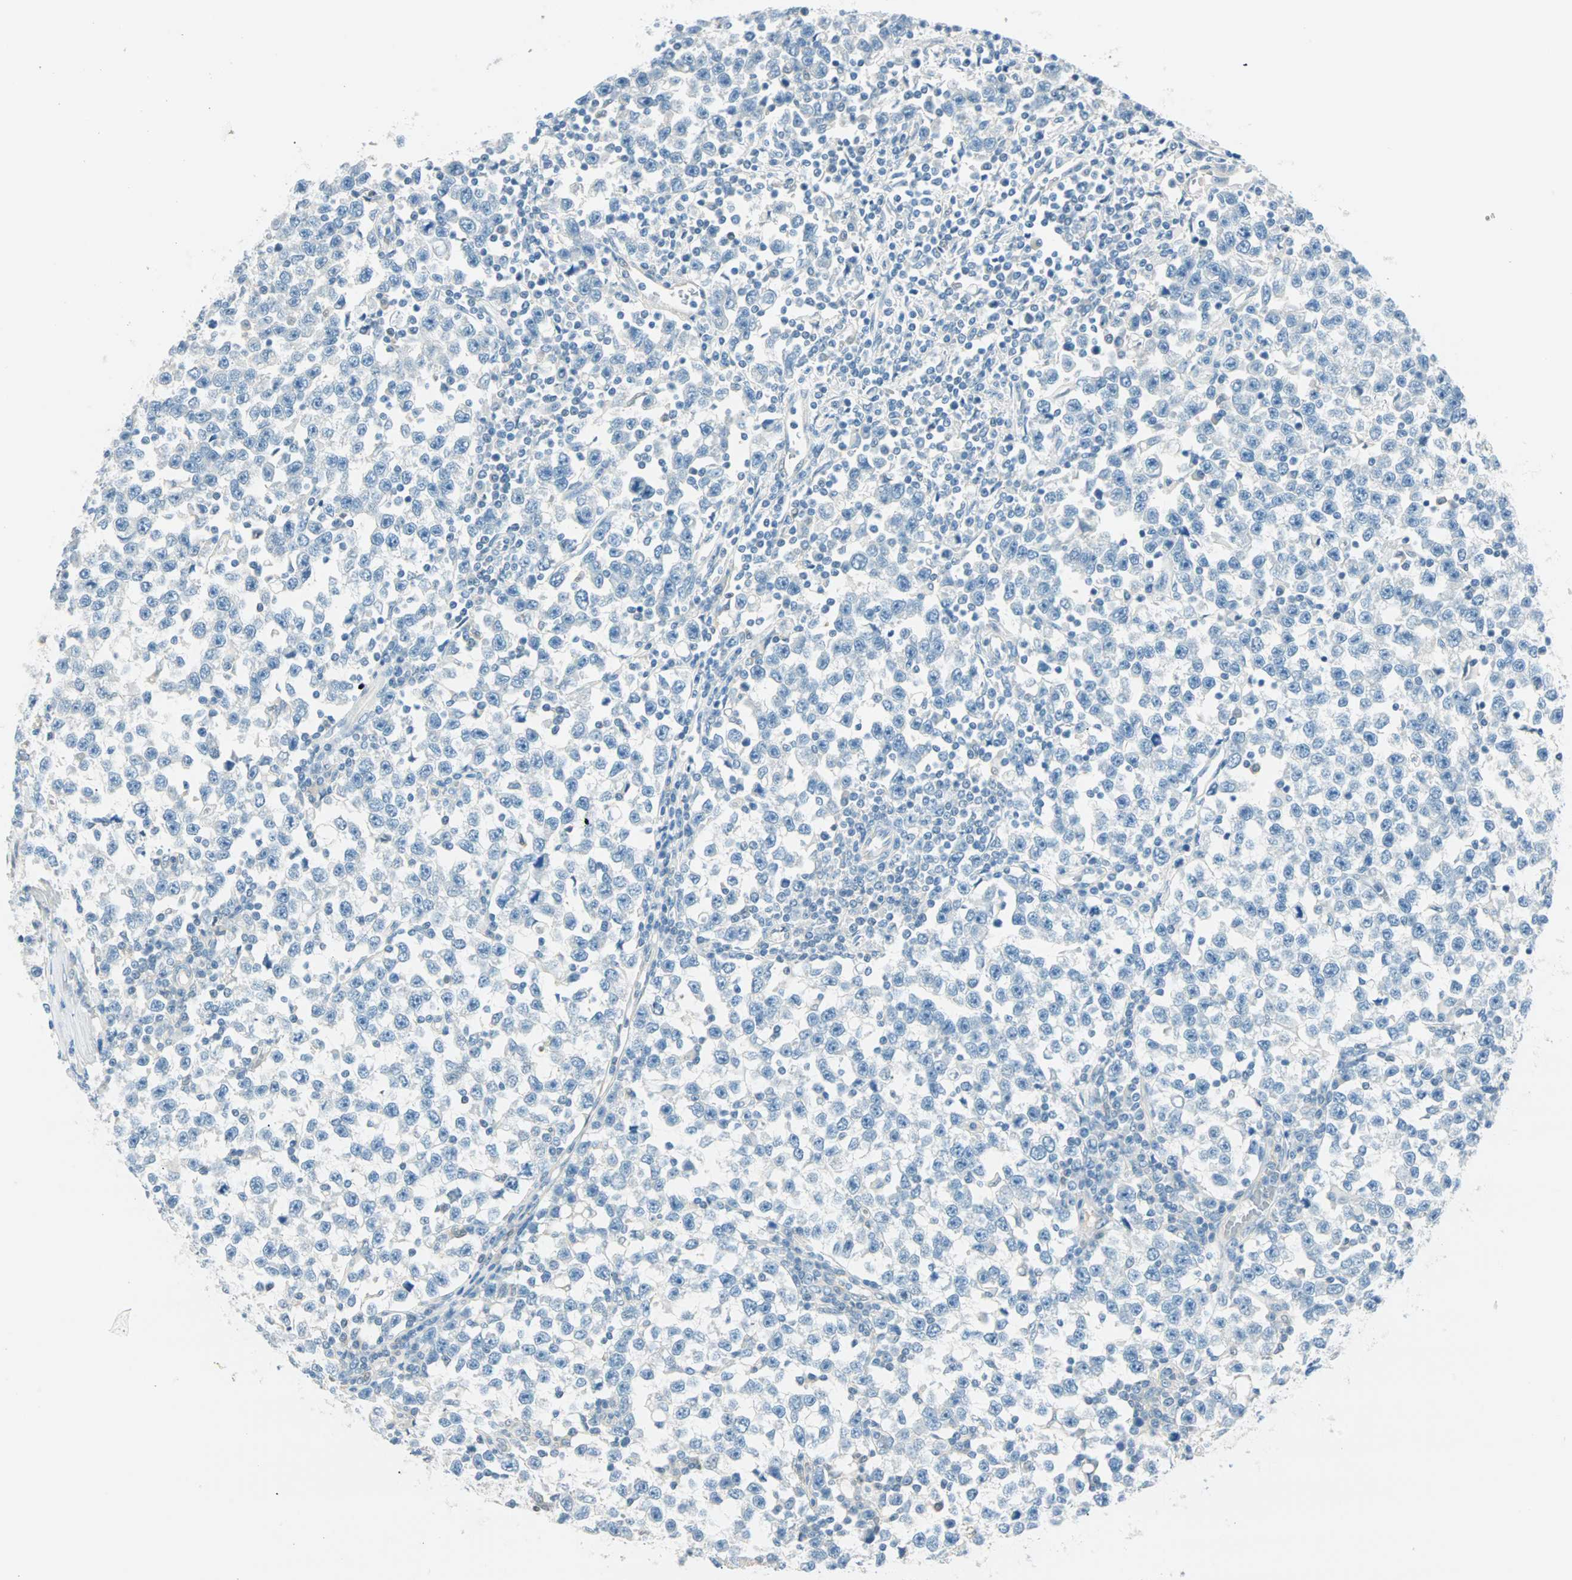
{"staining": {"intensity": "negative", "quantity": "none", "location": "none"}, "tissue": "testis cancer", "cell_type": "Tumor cells", "image_type": "cancer", "snomed": [{"axis": "morphology", "description": "Seminoma, NOS"}, {"axis": "topography", "description": "Testis"}], "caption": "Tumor cells are negative for brown protein staining in testis seminoma.", "gene": "S100A1", "patient": {"sex": "male", "age": 43}}